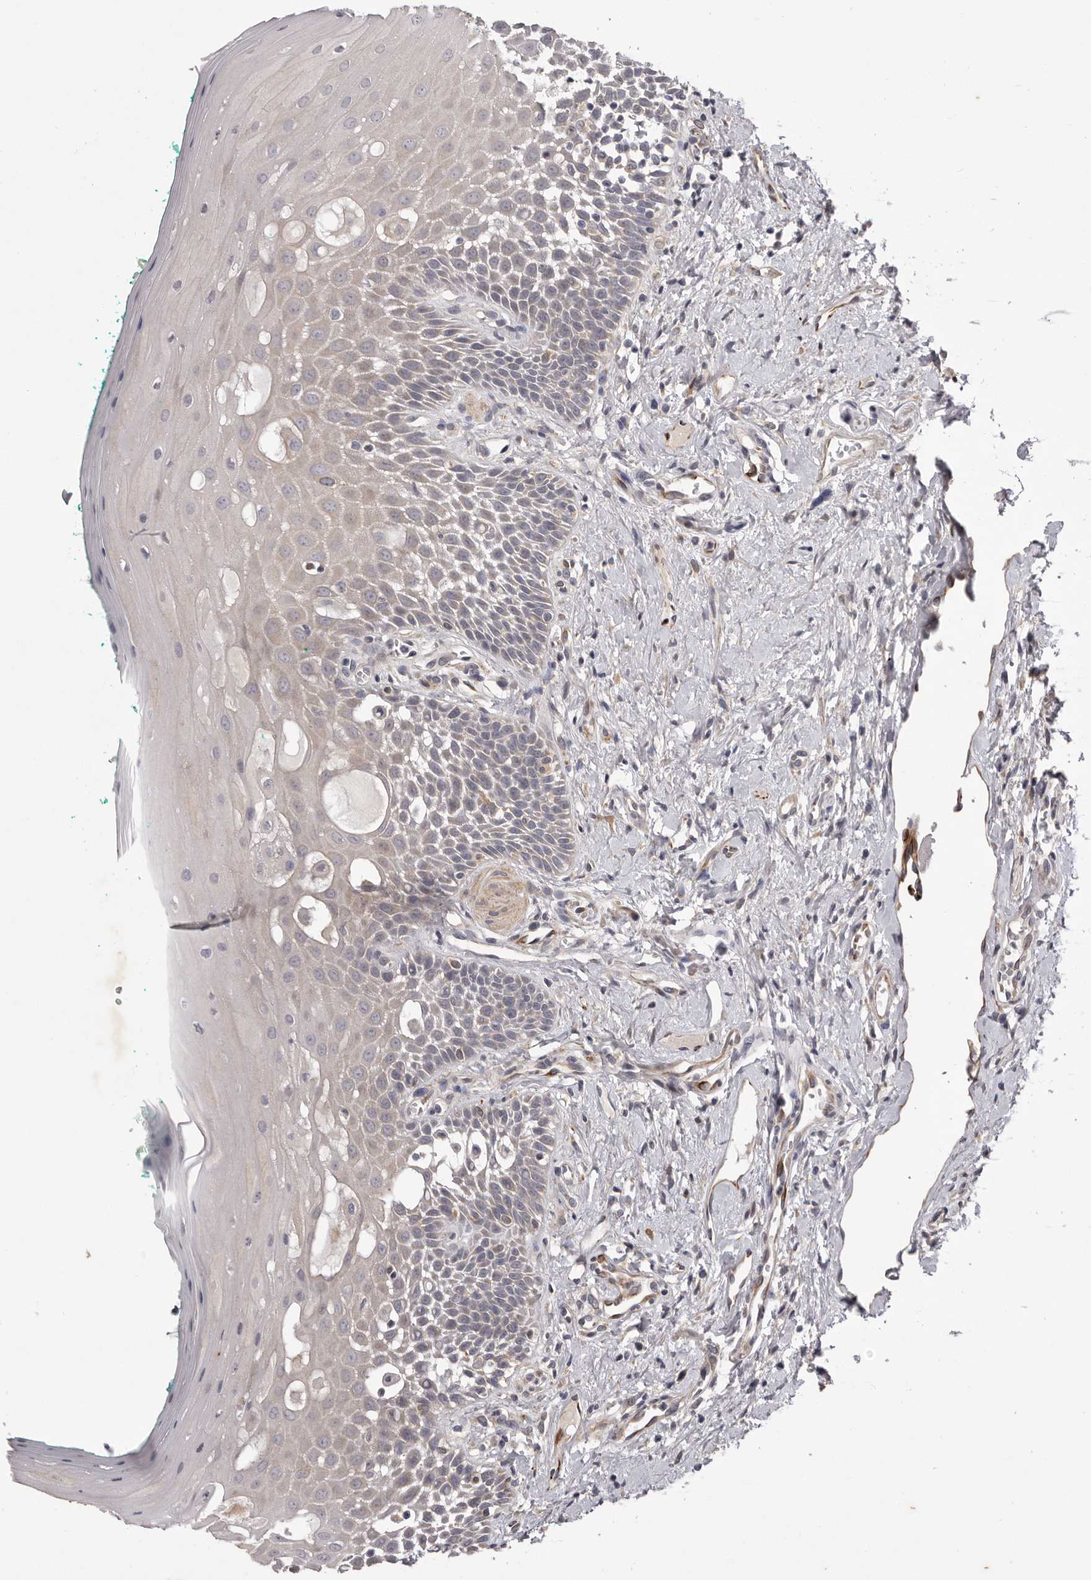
{"staining": {"intensity": "negative", "quantity": "none", "location": "none"}, "tissue": "oral mucosa", "cell_type": "Squamous epithelial cells", "image_type": "normal", "snomed": [{"axis": "morphology", "description": "Normal tissue, NOS"}, {"axis": "topography", "description": "Oral tissue"}], "caption": "This photomicrograph is of benign oral mucosa stained with immunohistochemistry (IHC) to label a protein in brown with the nuclei are counter-stained blue. There is no expression in squamous epithelial cells. (DAB immunohistochemistry (IHC), high magnification).", "gene": "PNRC1", "patient": {"sex": "female", "age": 70}}